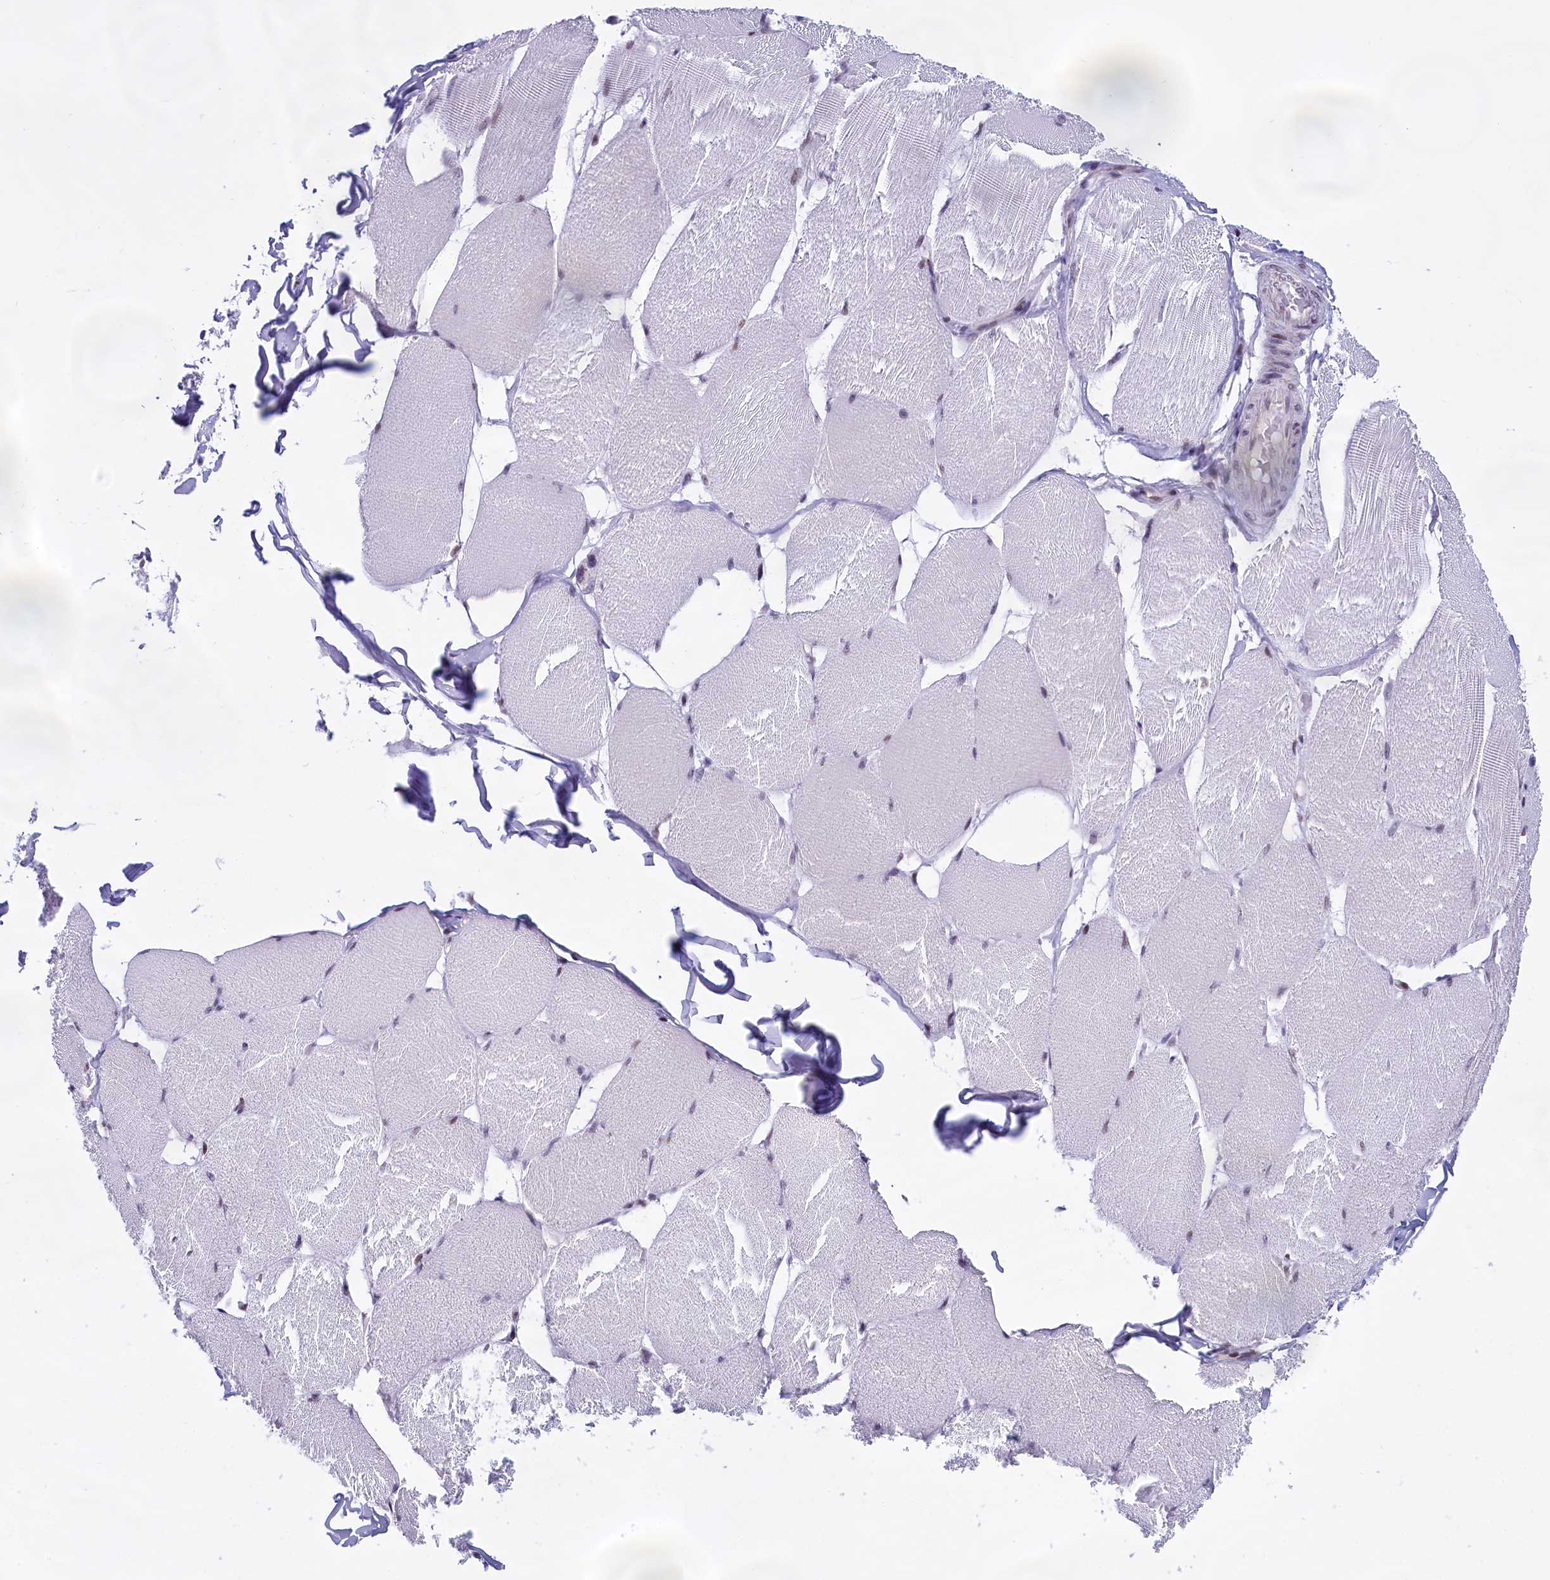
{"staining": {"intensity": "weak", "quantity": "<25%", "location": "nuclear"}, "tissue": "skeletal muscle", "cell_type": "Myocytes", "image_type": "normal", "snomed": [{"axis": "morphology", "description": "Normal tissue, NOS"}, {"axis": "topography", "description": "Skin"}, {"axis": "topography", "description": "Skeletal muscle"}], "caption": "Histopathology image shows no significant protein staining in myocytes of unremarkable skeletal muscle. The staining was performed using DAB to visualize the protein expression in brown, while the nuclei were stained in blue with hematoxylin (Magnification: 20x).", "gene": "SPIRE2", "patient": {"sex": "male", "age": 83}}